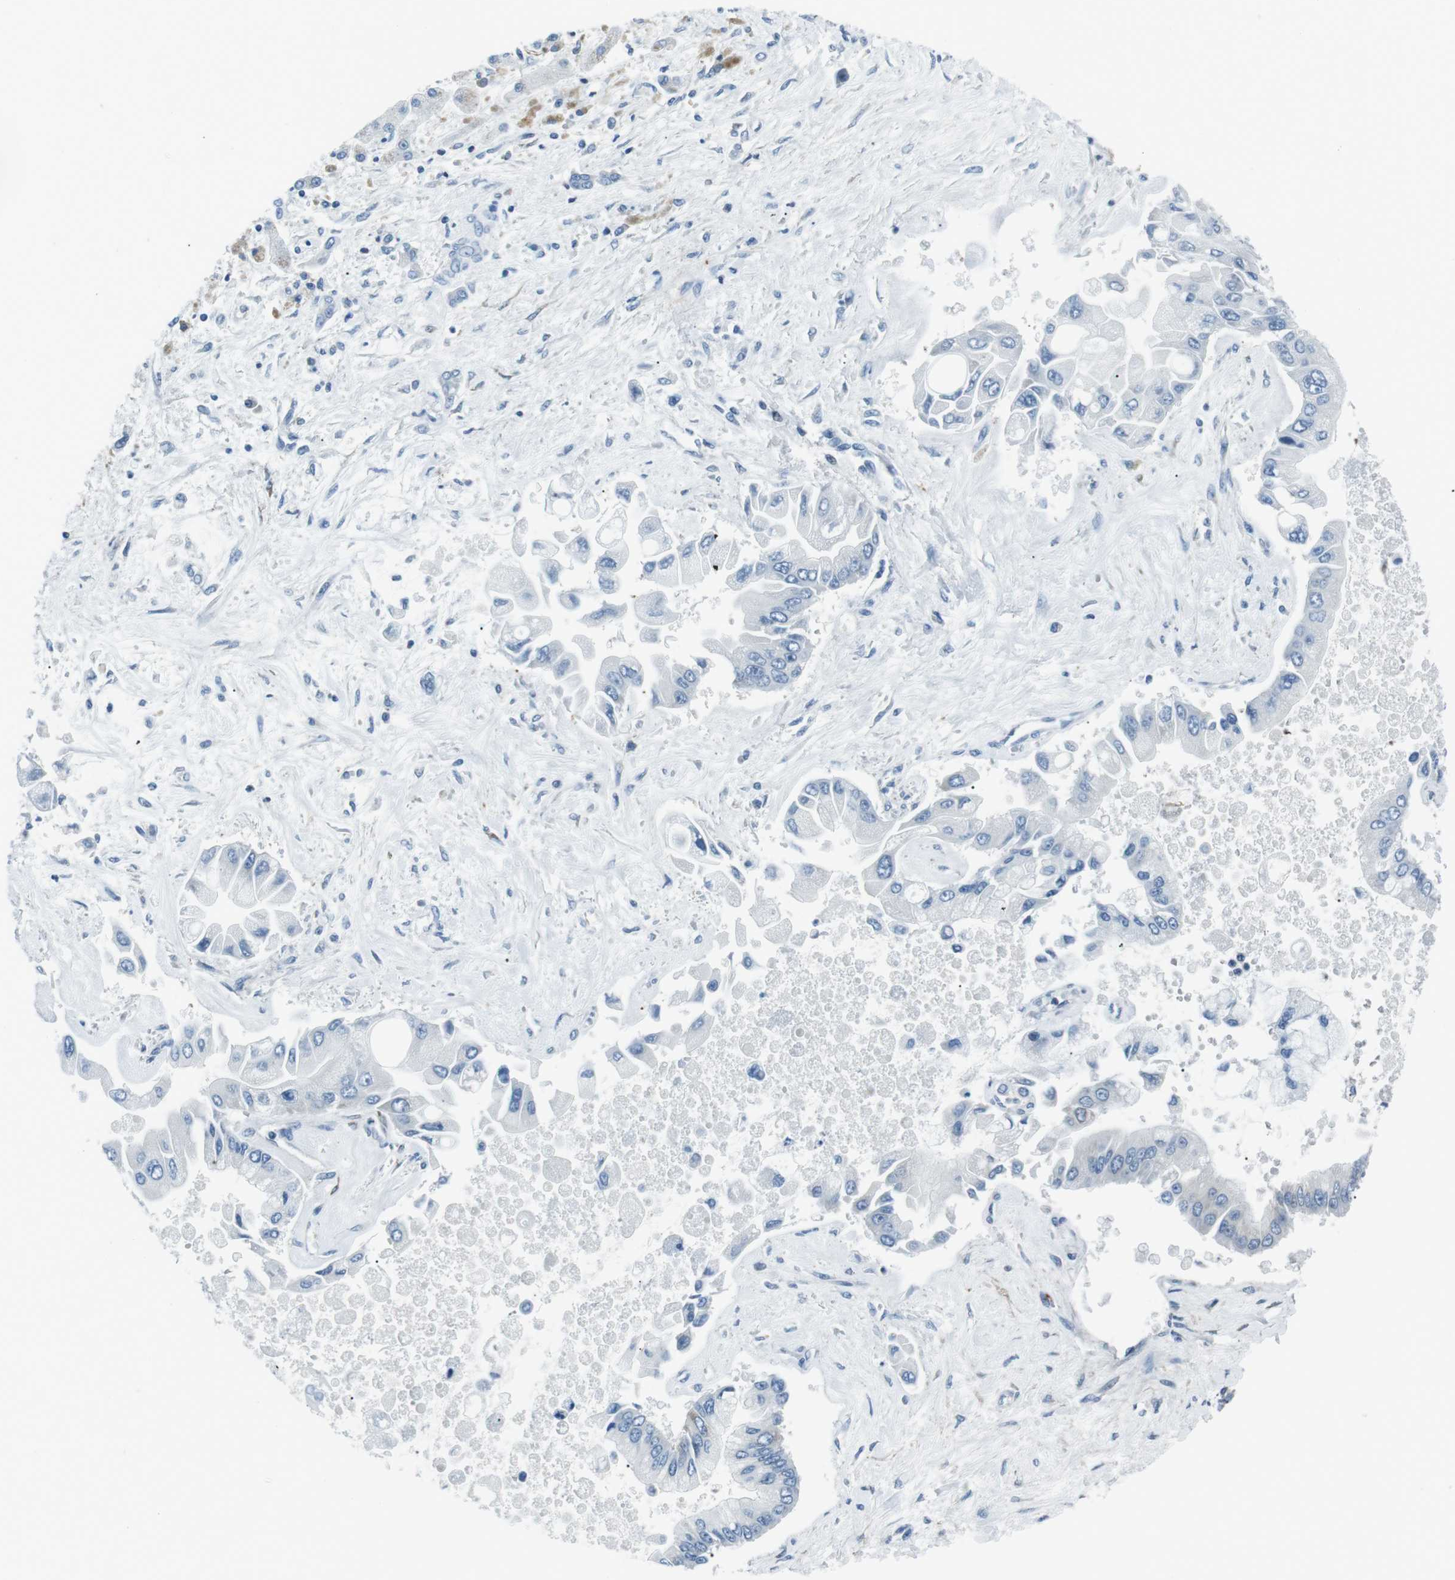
{"staining": {"intensity": "negative", "quantity": "none", "location": "none"}, "tissue": "liver cancer", "cell_type": "Tumor cells", "image_type": "cancer", "snomed": [{"axis": "morphology", "description": "Cholangiocarcinoma"}, {"axis": "topography", "description": "Liver"}], "caption": "The micrograph shows no significant positivity in tumor cells of liver cancer (cholangiocarcinoma).", "gene": "CSF2RA", "patient": {"sex": "male", "age": 50}}